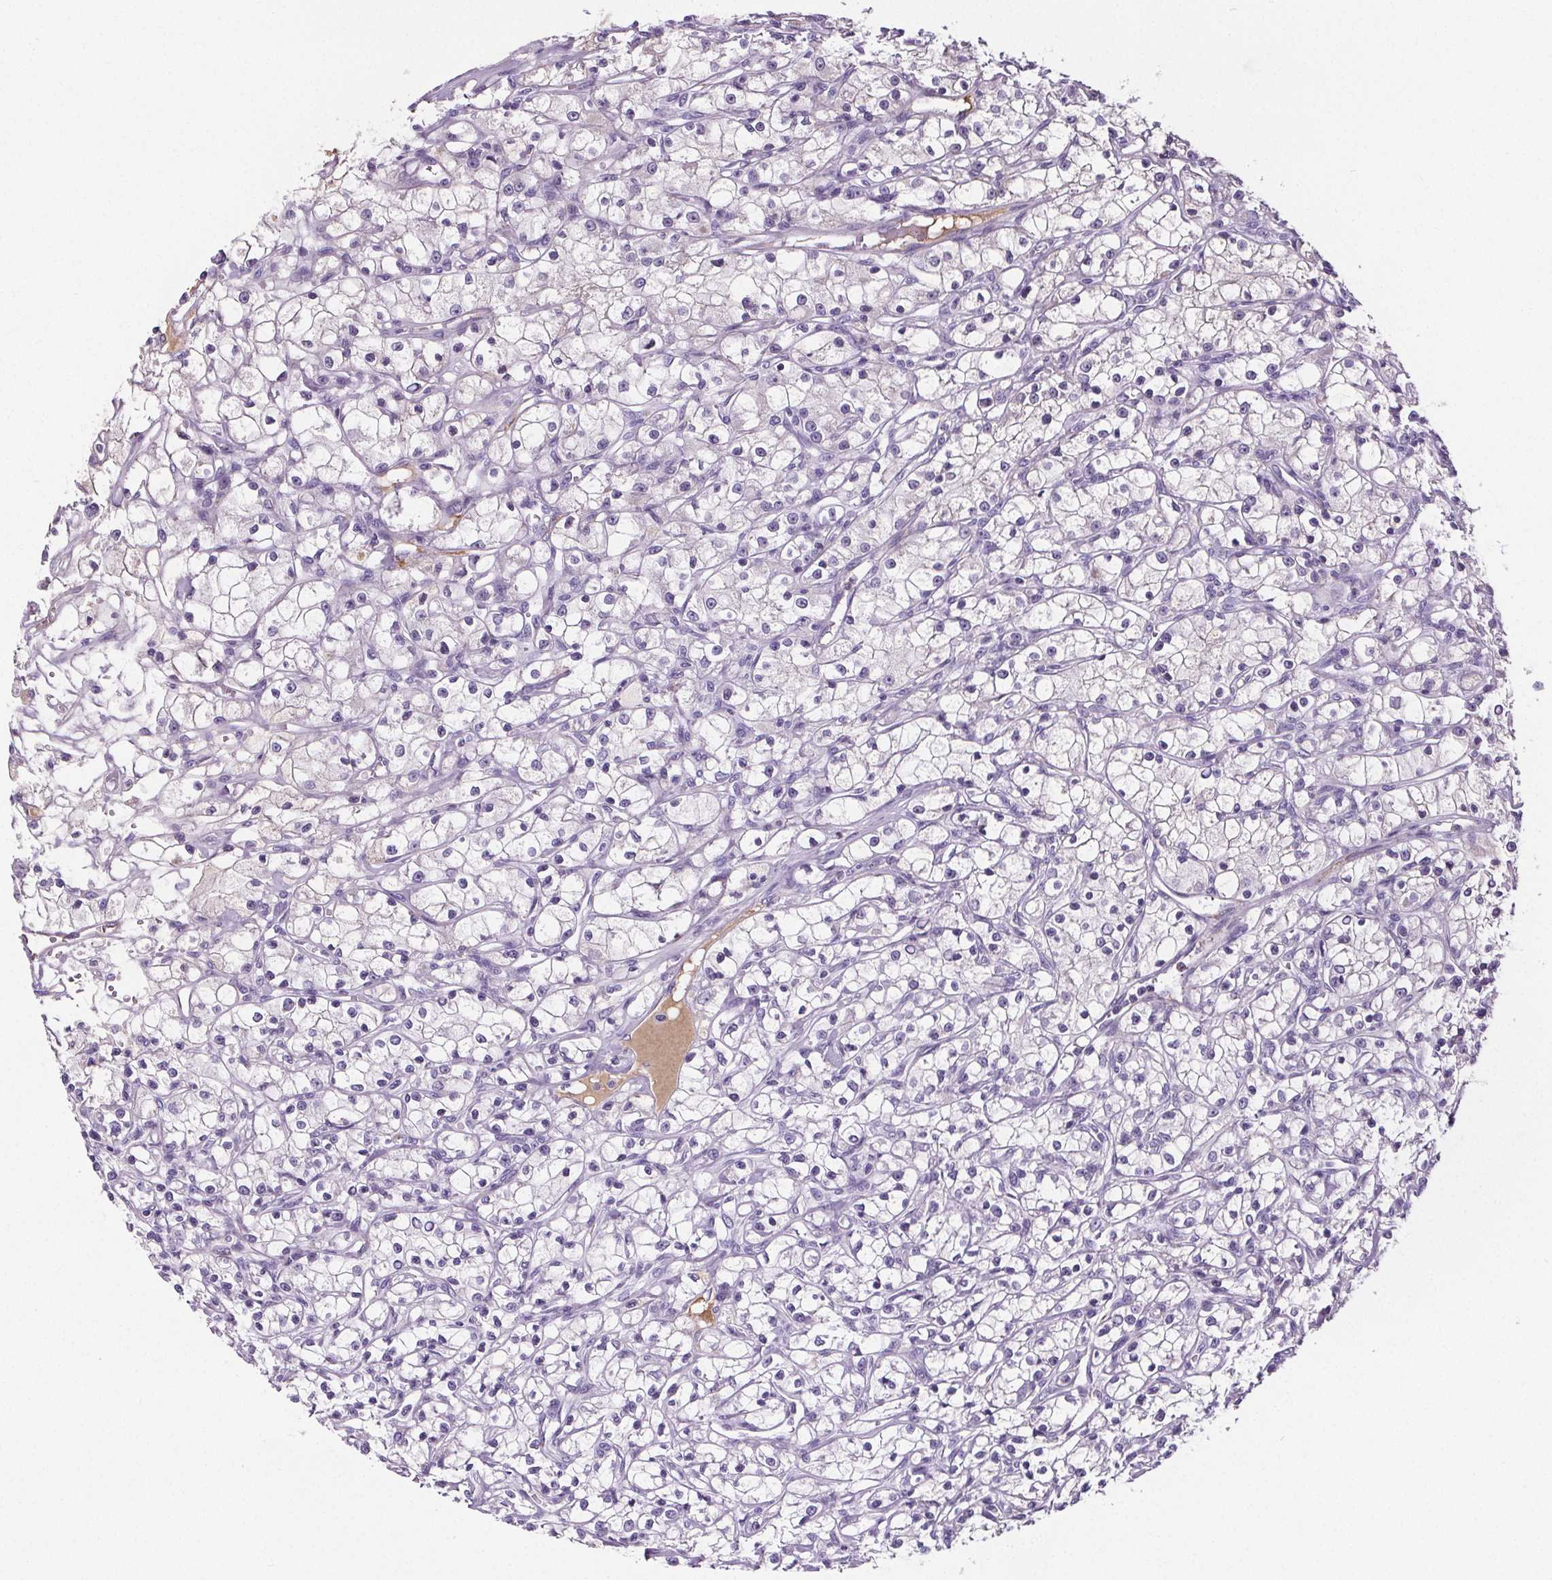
{"staining": {"intensity": "negative", "quantity": "none", "location": "none"}, "tissue": "renal cancer", "cell_type": "Tumor cells", "image_type": "cancer", "snomed": [{"axis": "morphology", "description": "Adenocarcinoma, NOS"}, {"axis": "topography", "description": "Kidney"}], "caption": "Immunohistochemistry (IHC) micrograph of neoplastic tissue: renal cancer stained with DAB (3,3'-diaminobenzidine) displays no significant protein expression in tumor cells.", "gene": "CD5L", "patient": {"sex": "female", "age": 59}}